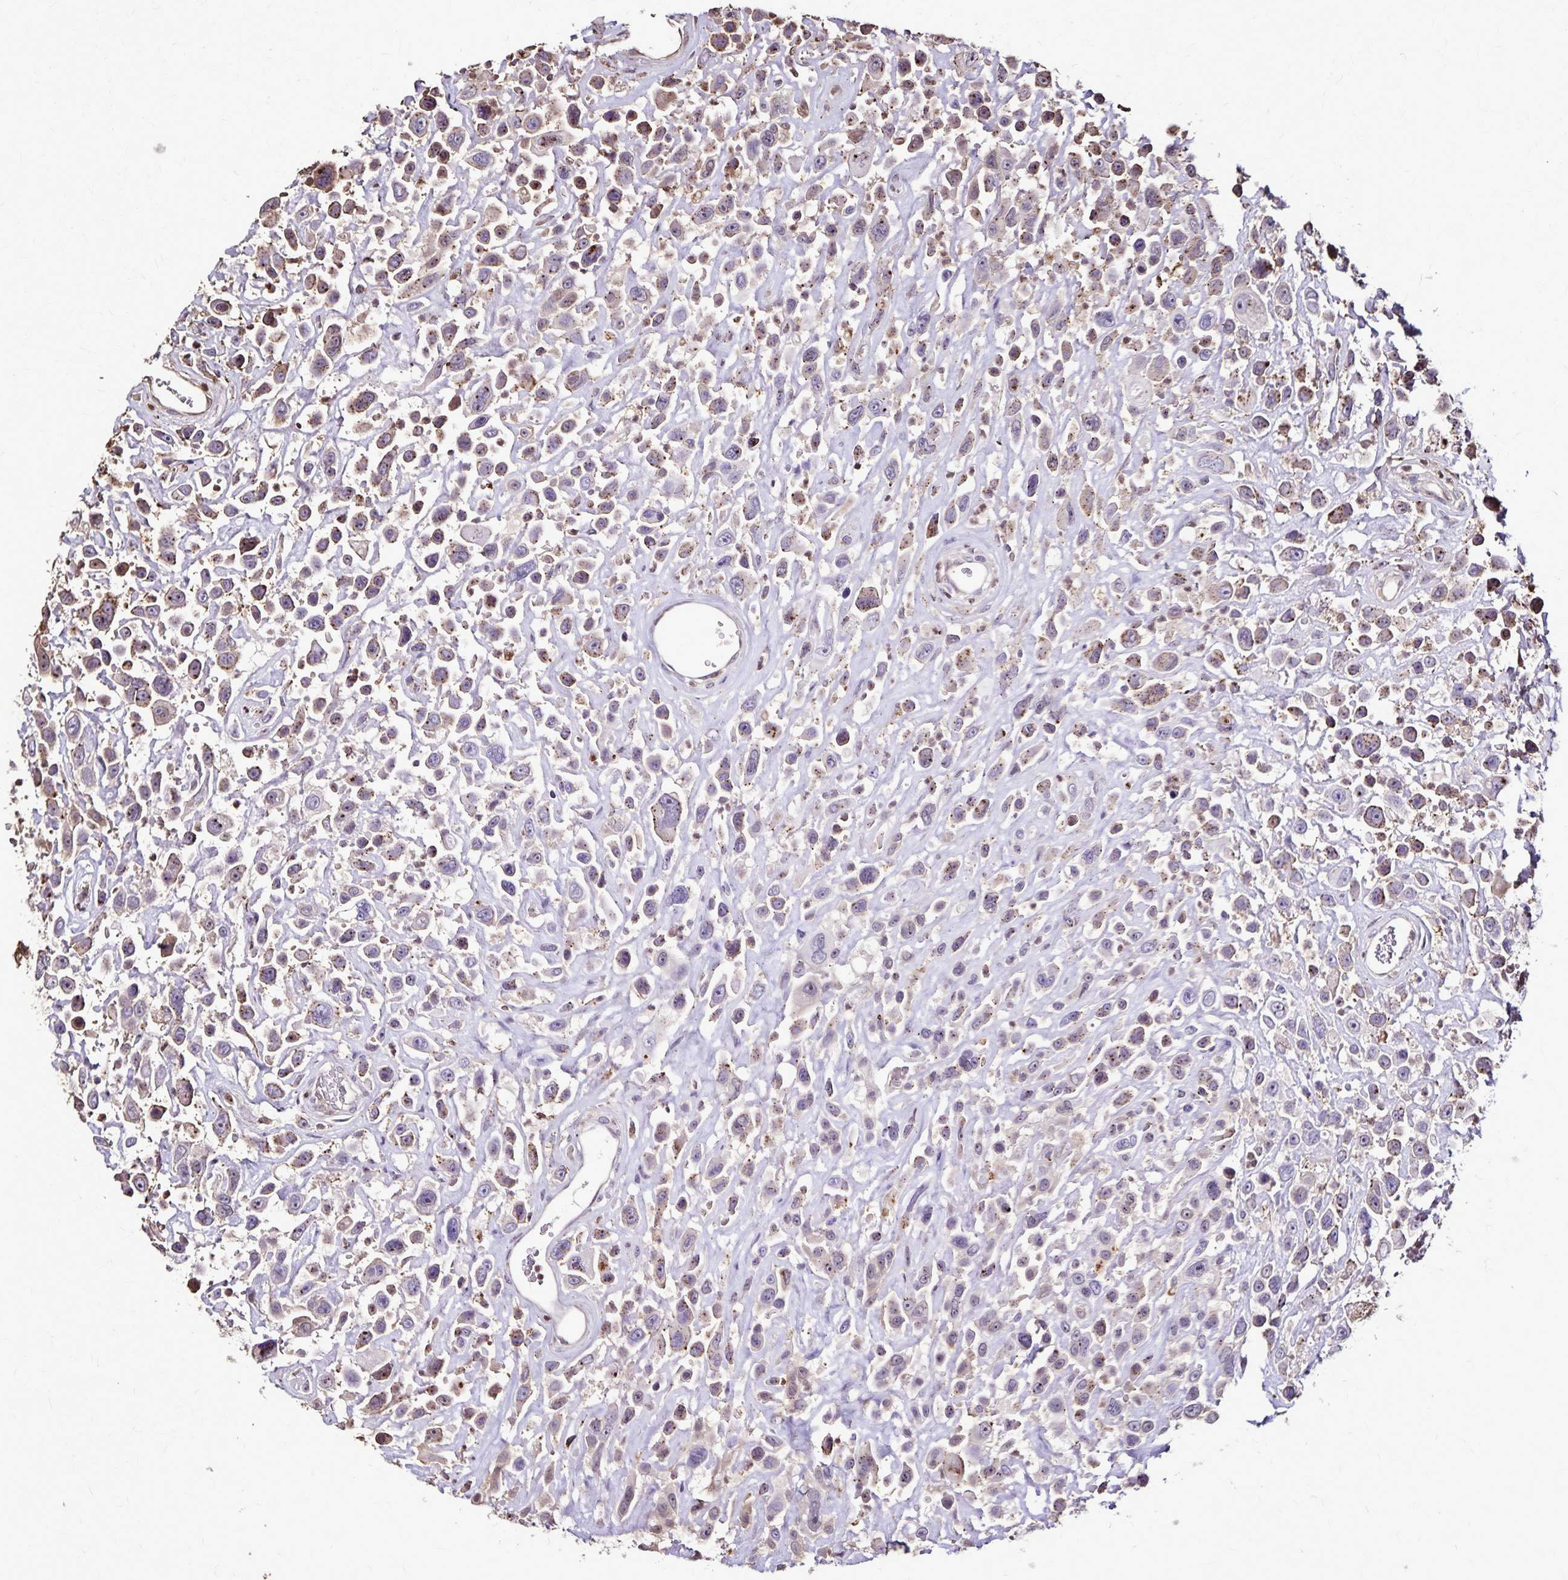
{"staining": {"intensity": "moderate", "quantity": "<25%", "location": "cytoplasmic/membranous"}, "tissue": "urothelial cancer", "cell_type": "Tumor cells", "image_type": "cancer", "snomed": [{"axis": "morphology", "description": "Urothelial carcinoma, High grade"}, {"axis": "topography", "description": "Urinary bladder"}], "caption": "This is an image of IHC staining of high-grade urothelial carcinoma, which shows moderate staining in the cytoplasmic/membranous of tumor cells.", "gene": "CHMP1B", "patient": {"sex": "male", "age": 53}}